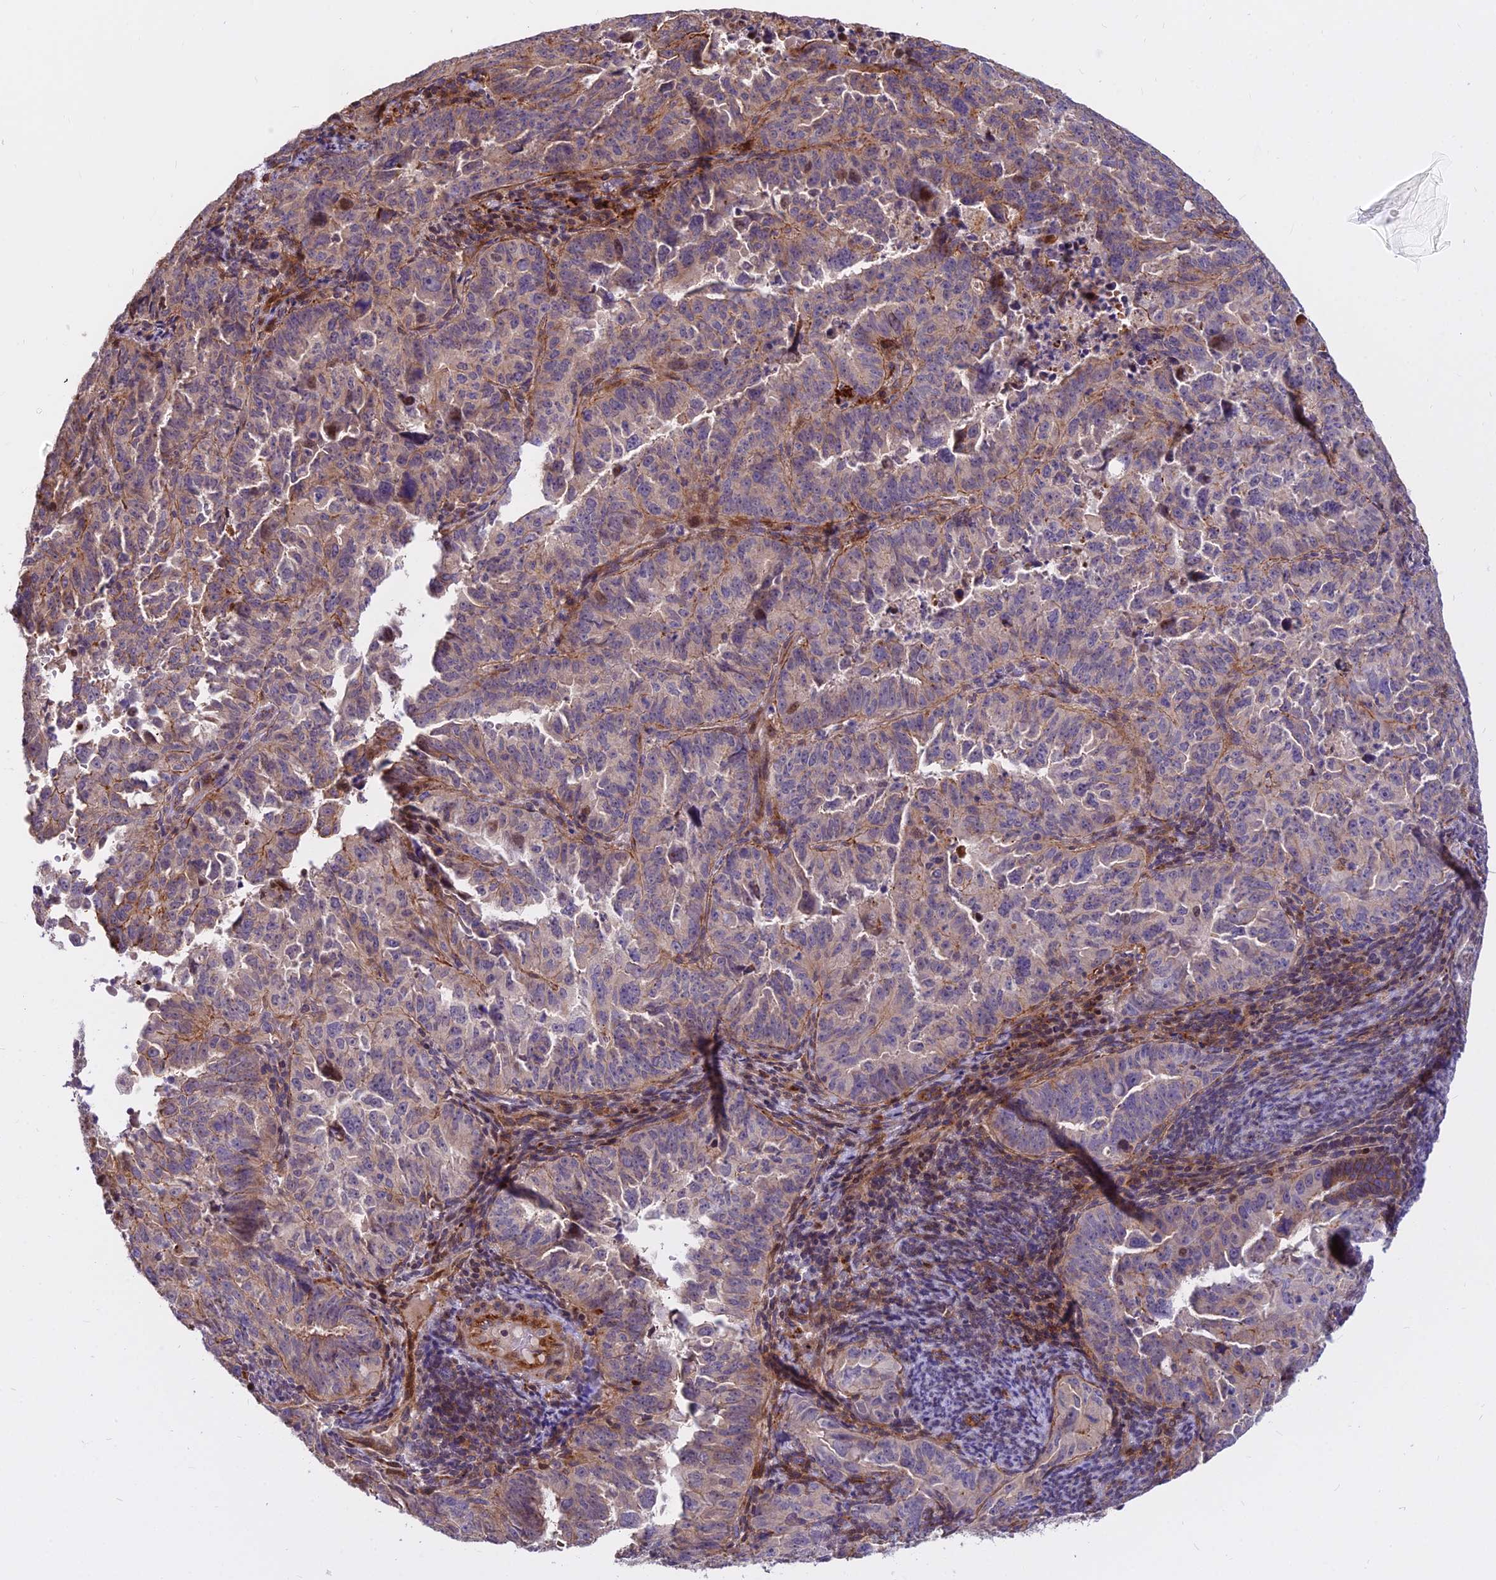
{"staining": {"intensity": "weak", "quantity": "25%-75%", "location": "cytoplasmic/membranous"}, "tissue": "endometrial cancer", "cell_type": "Tumor cells", "image_type": "cancer", "snomed": [{"axis": "morphology", "description": "Adenocarcinoma, NOS"}, {"axis": "topography", "description": "Endometrium"}], "caption": "The micrograph displays a brown stain indicating the presence of a protein in the cytoplasmic/membranous of tumor cells in endometrial cancer (adenocarcinoma). (DAB IHC, brown staining for protein, blue staining for nuclei).", "gene": "GLYATL3", "patient": {"sex": "female", "age": 65}}